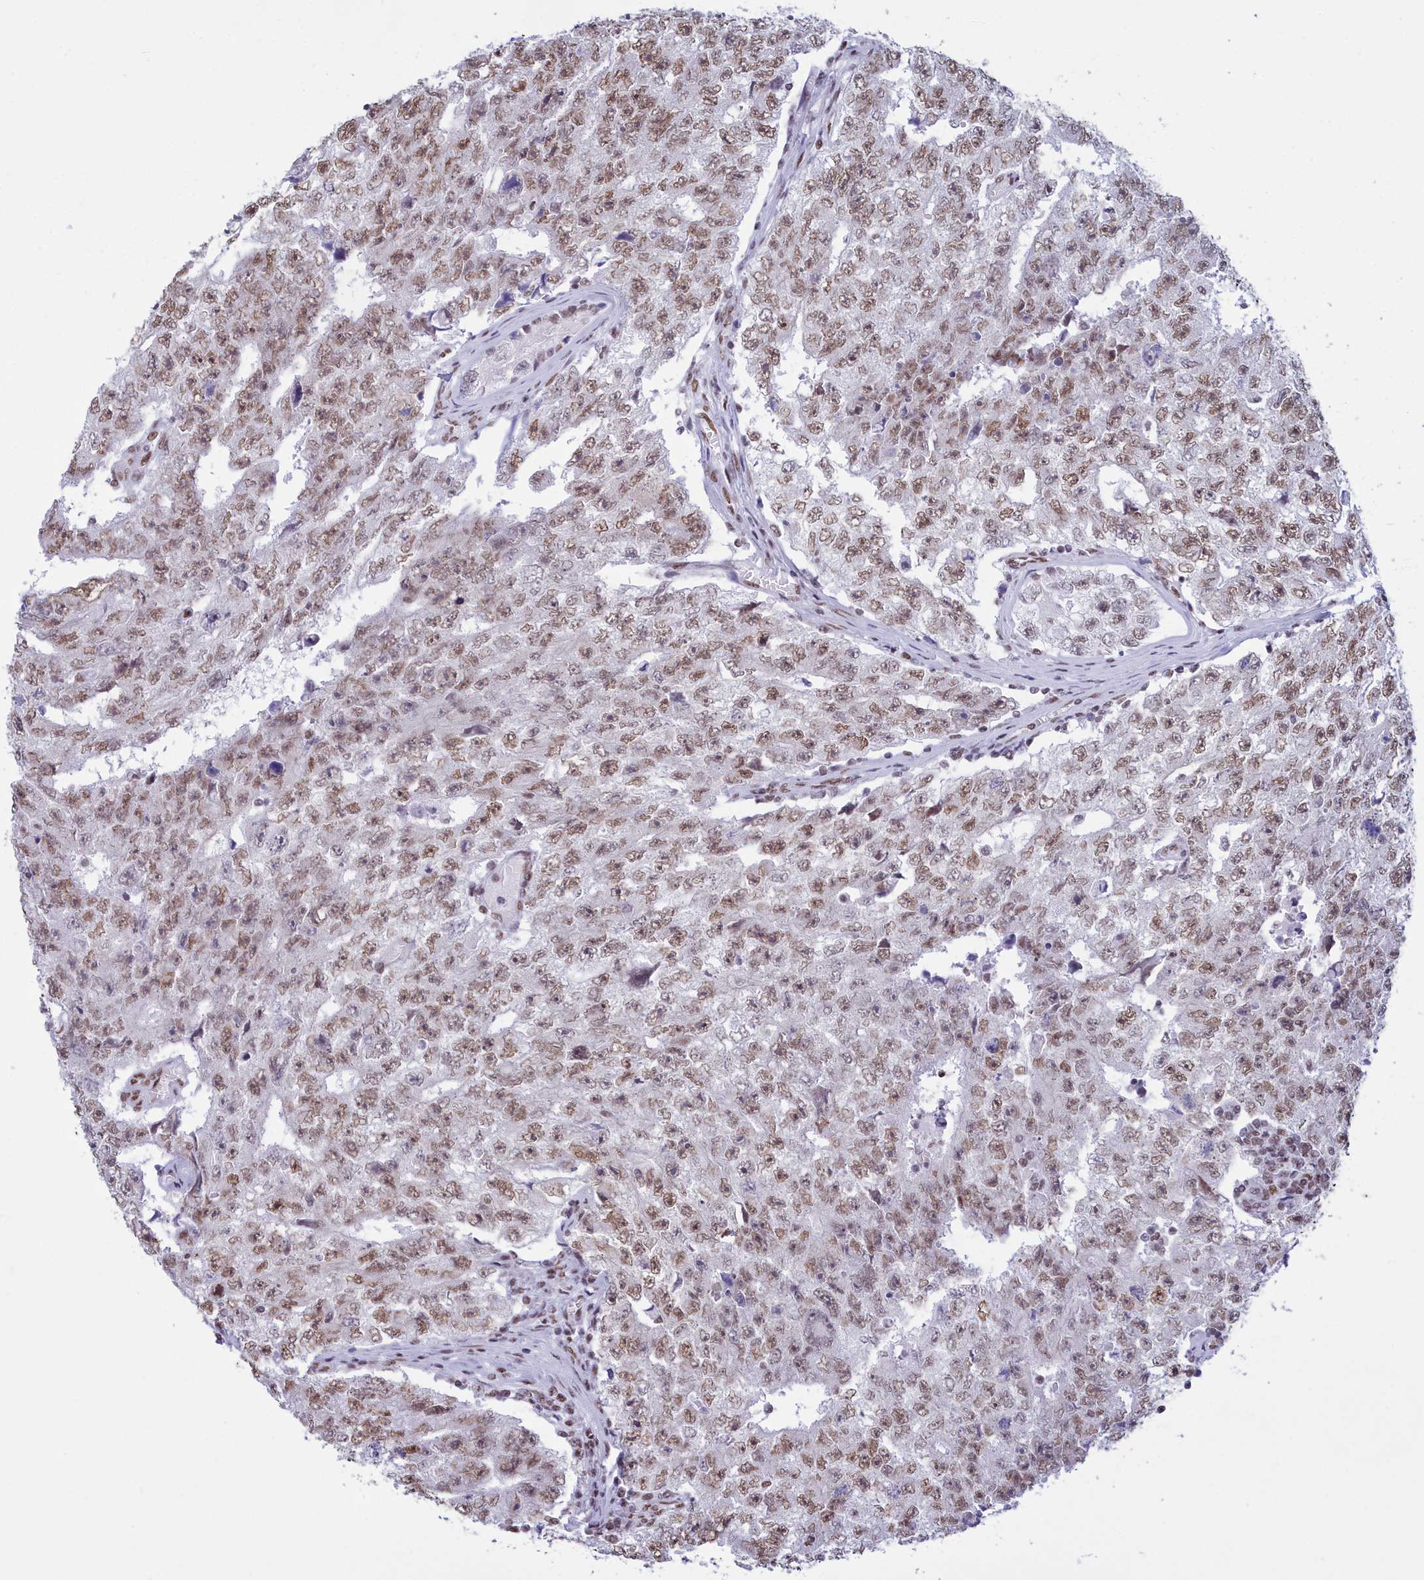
{"staining": {"intensity": "moderate", "quantity": ">75%", "location": "nuclear"}, "tissue": "testis cancer", "cell_type": "Tumor cells", "image_type": "cancer", "snomed": [{"axis": "morphology", "description": "Carcinoma, Embryonal, NOS"}, {"axis": "topography", "description": "Testis"}], "caption": "Brown immunohistochemical staining in human testis embryonal carcinoma demonstrates moderate nuclear positivity in about >75% of tumor cells. (brown staining indicates protein expression, while blue staining denotes nuclei).", "gene": "CDC26", "patient": {"sex": "male", "age": 17}}